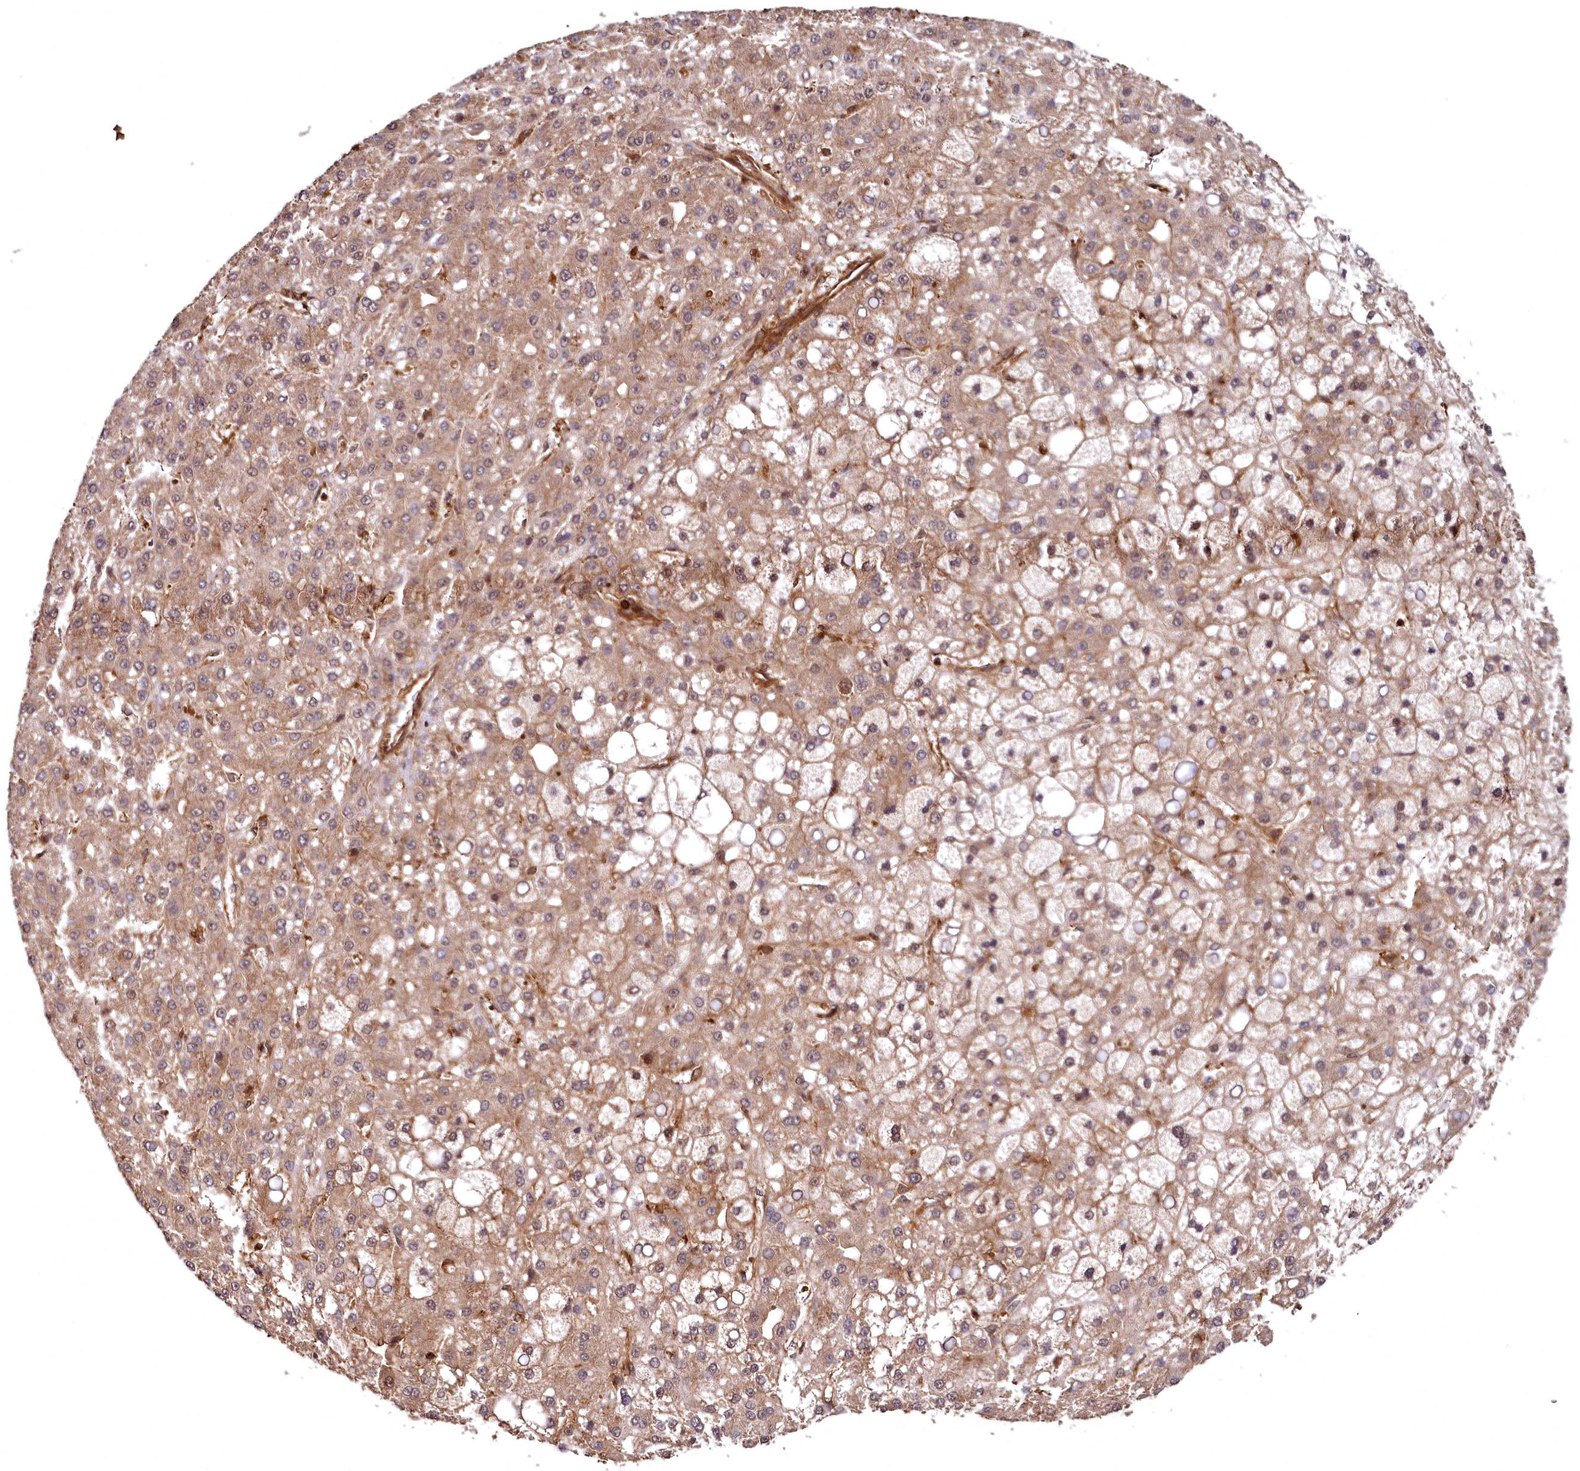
{"staining": {"intensity": "weak", "quantity": ">75%", "location": "cytoplasmic/membranous"}, "tissue": "liver cancer", "cell_type": "Tumor cells", "image_type": "cancer", "snomed": [{"axis": "morphology", "description": "Carcinoma, Hepatocellular, NOS"}, {"axis": "topography", "description": "Liver"}], "caption": "An immunohistochemistry (IHC) photomicrograph of tumor tissue is shown. Protein staining in brown highlights weak cytoplasmic/membranous positivity in hepatocellular carcinoma (liver) within tumor cells.", "gene": "STUB1", "patient": {"sex": "male", "age": 67}}